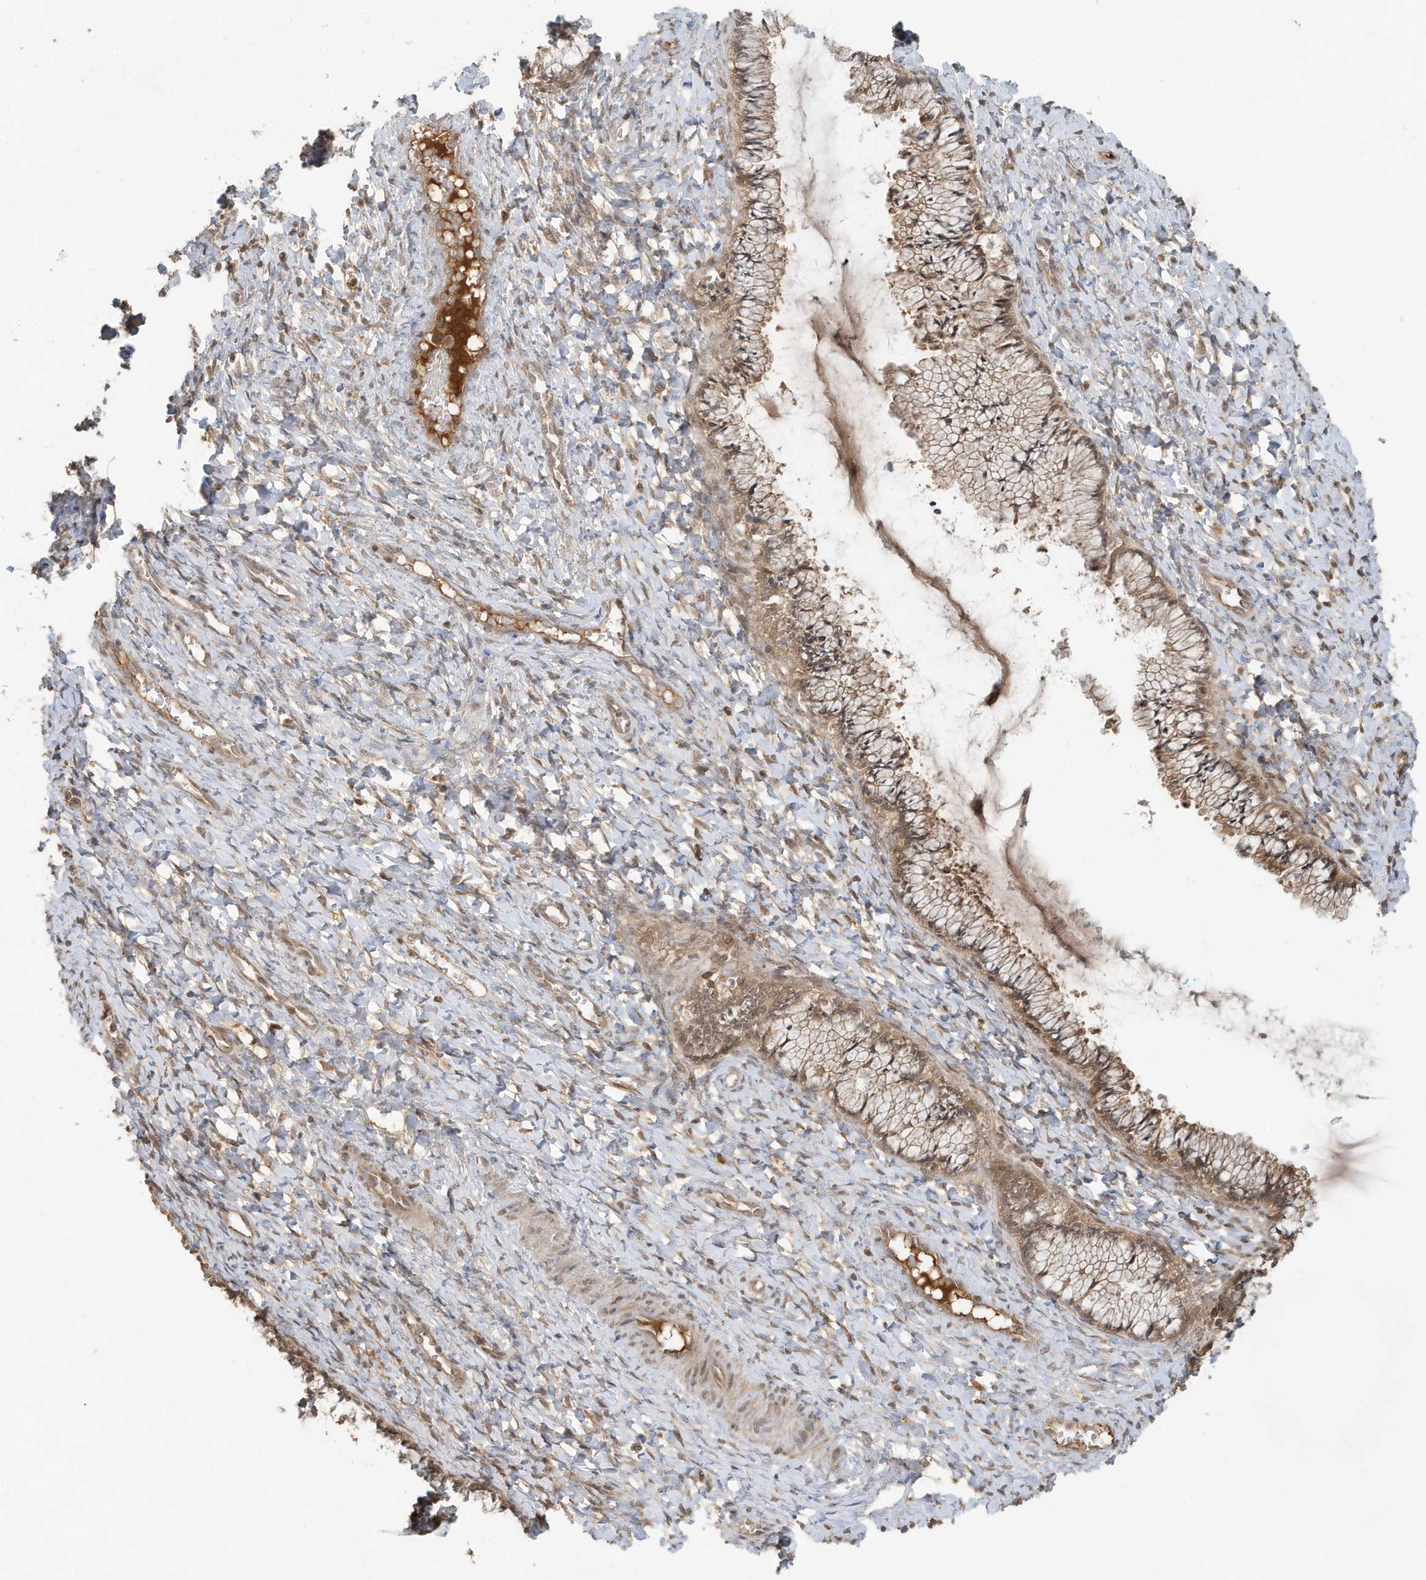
{"staining": {"intensity": "moderate", "quantity": ">75%", "location": "cytoplasmic/membranous,nuclear"}, "tissue": "cervix", "cell_type": "Glandular cells", "image_type": "normal", "snomed": [{"axis": "morphology", "description": "Normal tissue, NOS"}, {"axis": "morphology", "description": "Adenocarcinoma, NOS"}, {"axis": "topography", "description": "Cervix"}], "caption": "DAB (3,3'-diaminobenzidine) immunohistochemical staining of unremarkable cervix displays moderate cytoplasmic/membranous,nuclear protein positivity in approximately >75% of glandular cells. (DAB (3,3'-diaminobenzidine) IHC with brightfield microscopy, high magnification).", "gene": "ABCB9", "patient": {"sex": "female", "age": 29}}